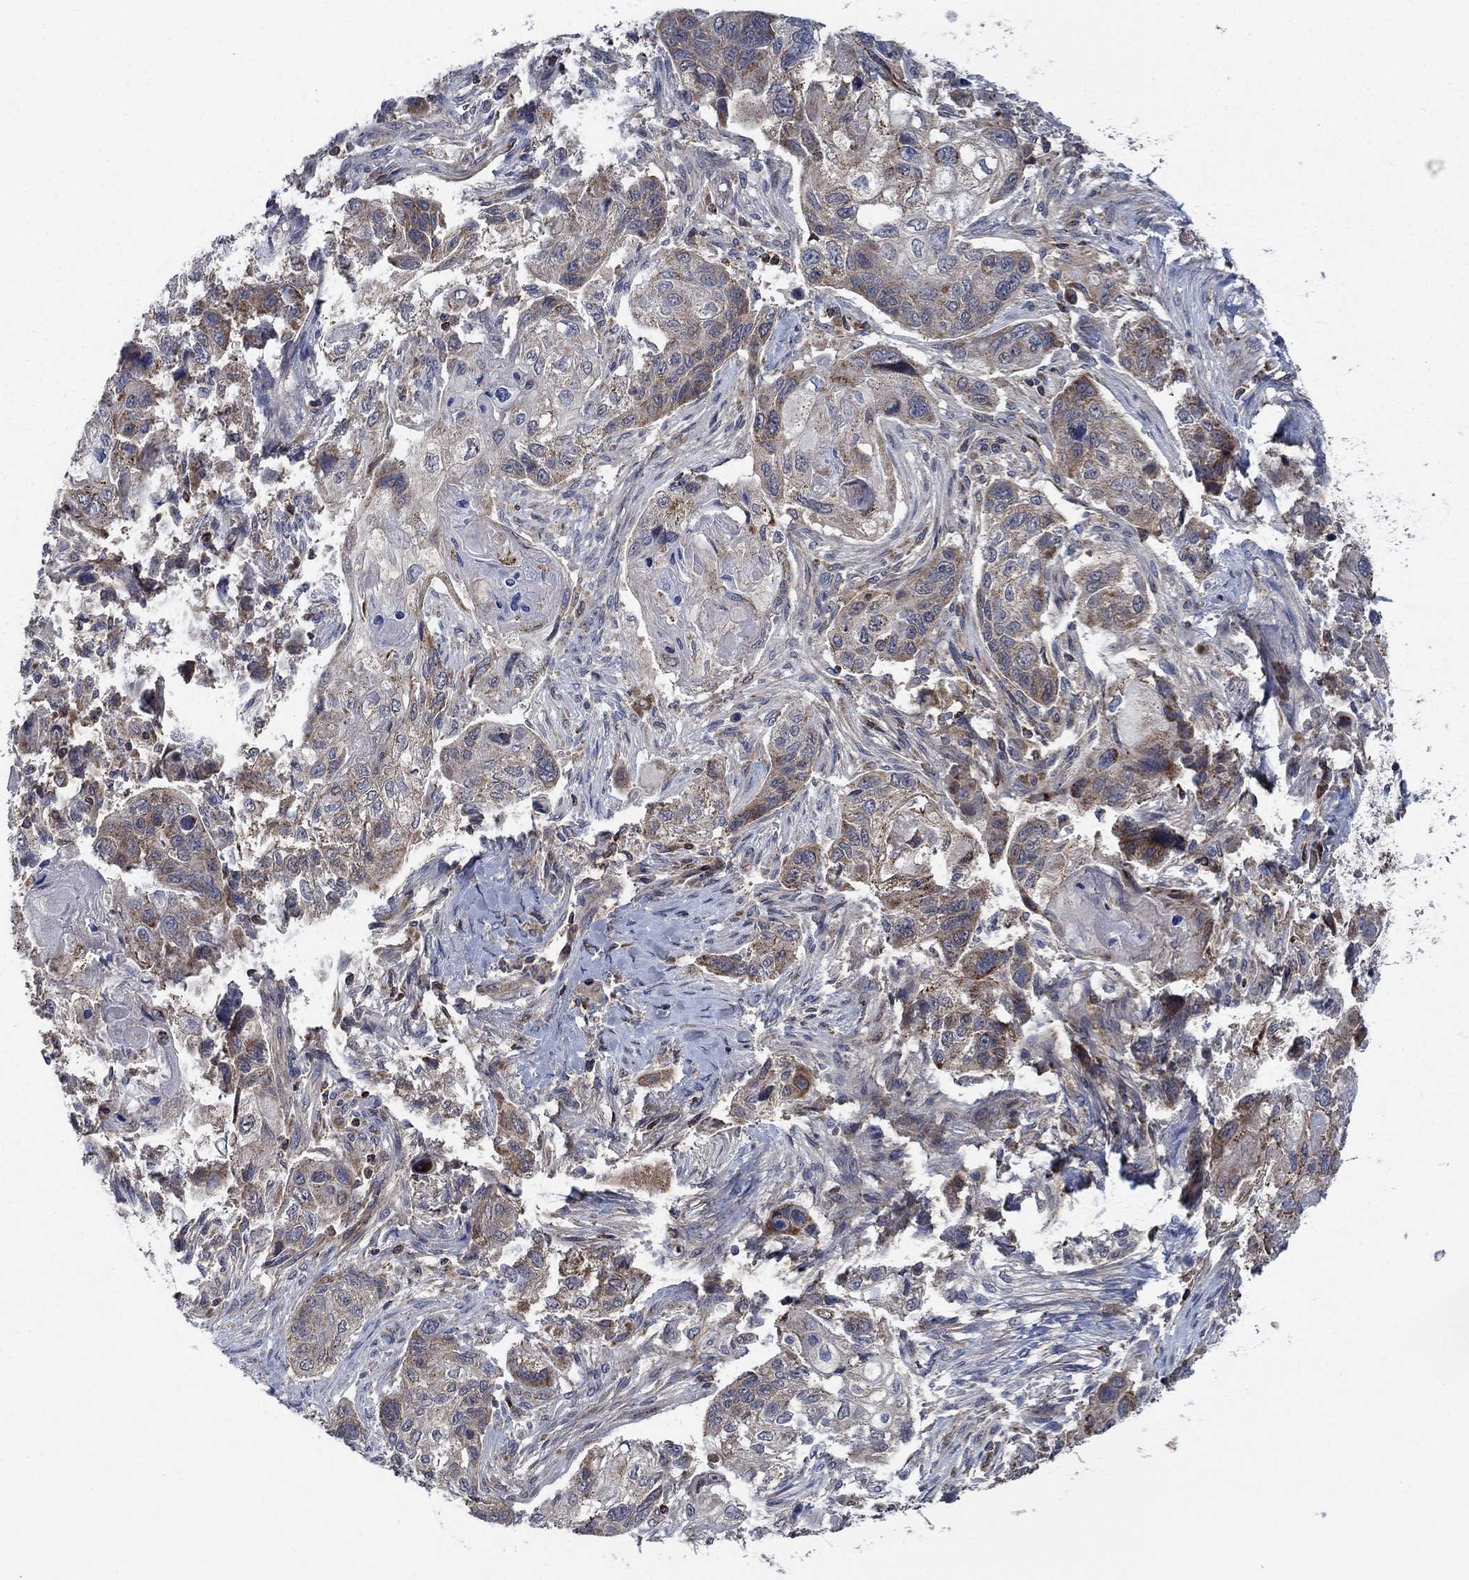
{"staining": {"intensity": "weak", "quantity": ">75%", "location": "cytoplasmic/membranous"}, "tissue": "lung cancer", "cell_type": "Tumor cells", "image_type": "cancer", "snomed": [{"axis": "morphology", "description": "Normal tissue, NOS"}, {"axis": "morphology", "description": "Squamous cell carcinoma, NOS"}, {"axis": "topography", "description": "Bronchus"}, {"axis": "topography", "description": "Lung"}], "caption": "This photomicrograph reveals lung cancer (squamous cell carcinoma) stained with immunohistochemistry (IHC) to label a protein in brown. The cytoplasmic/membranous of tumor cells show weak positivity for the protein. Nuclei are counter-stained blue.", "gene": "STXBP6", "patient": {"sex": "male", "age": 69}}